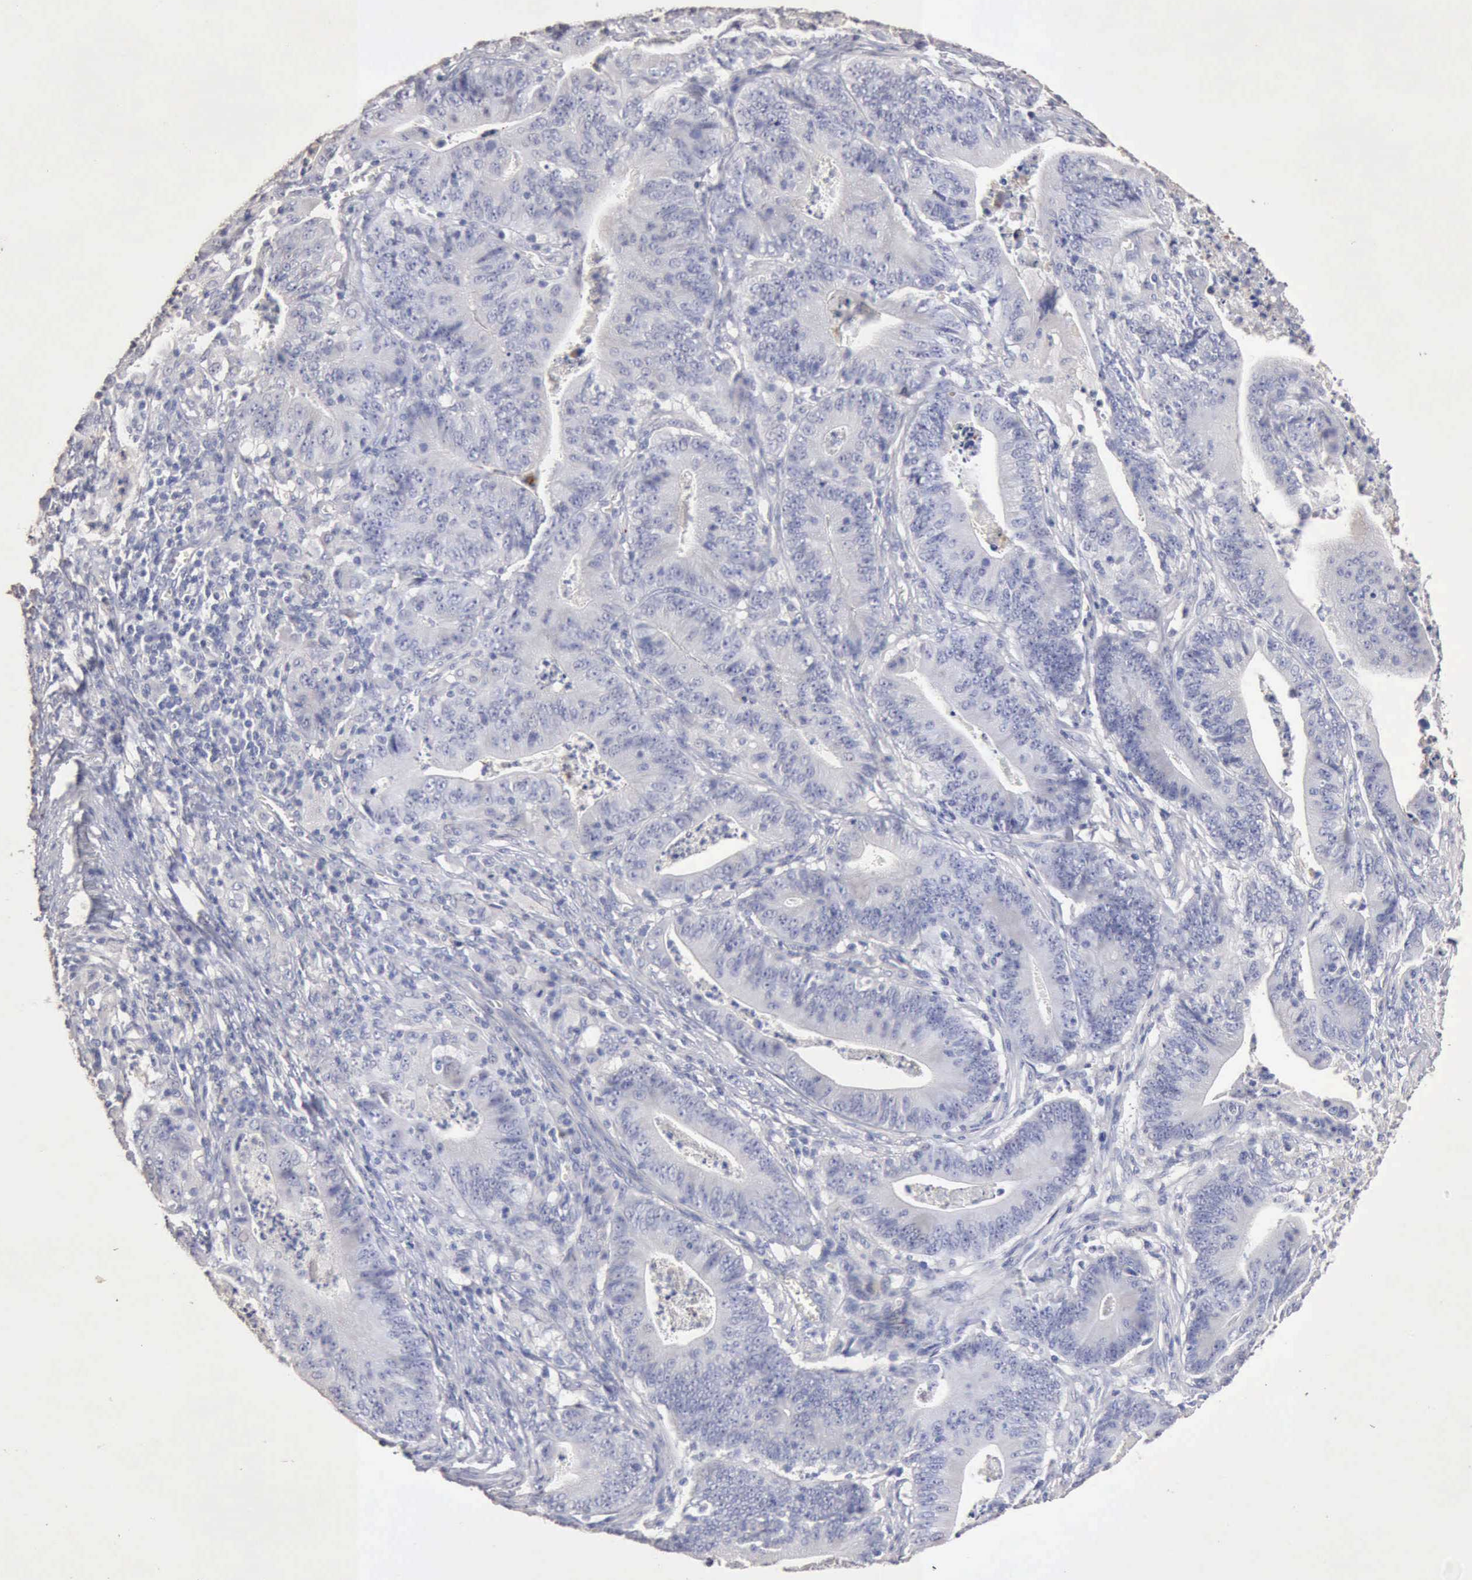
{"staining": {"intensity": "negative", "quantity": "none", "location": "none"}, "tissue": "stomach cancer", "cell_type": "Tumor cells", "image_type": "cancer", "snomed": [{"axis": "morphology", "description": "Adenocarcinoma, NOS"}, {"axis": "topography", "description": "Stomach, lower"}], "caption": "Immunohistochemistry micrograph of human stomach adenocarcinoma stained for a protein (brown), which shows no staining in tumor cells.", "gene": "KRT6B", "patient": {"sex": "female", "age": 86}}